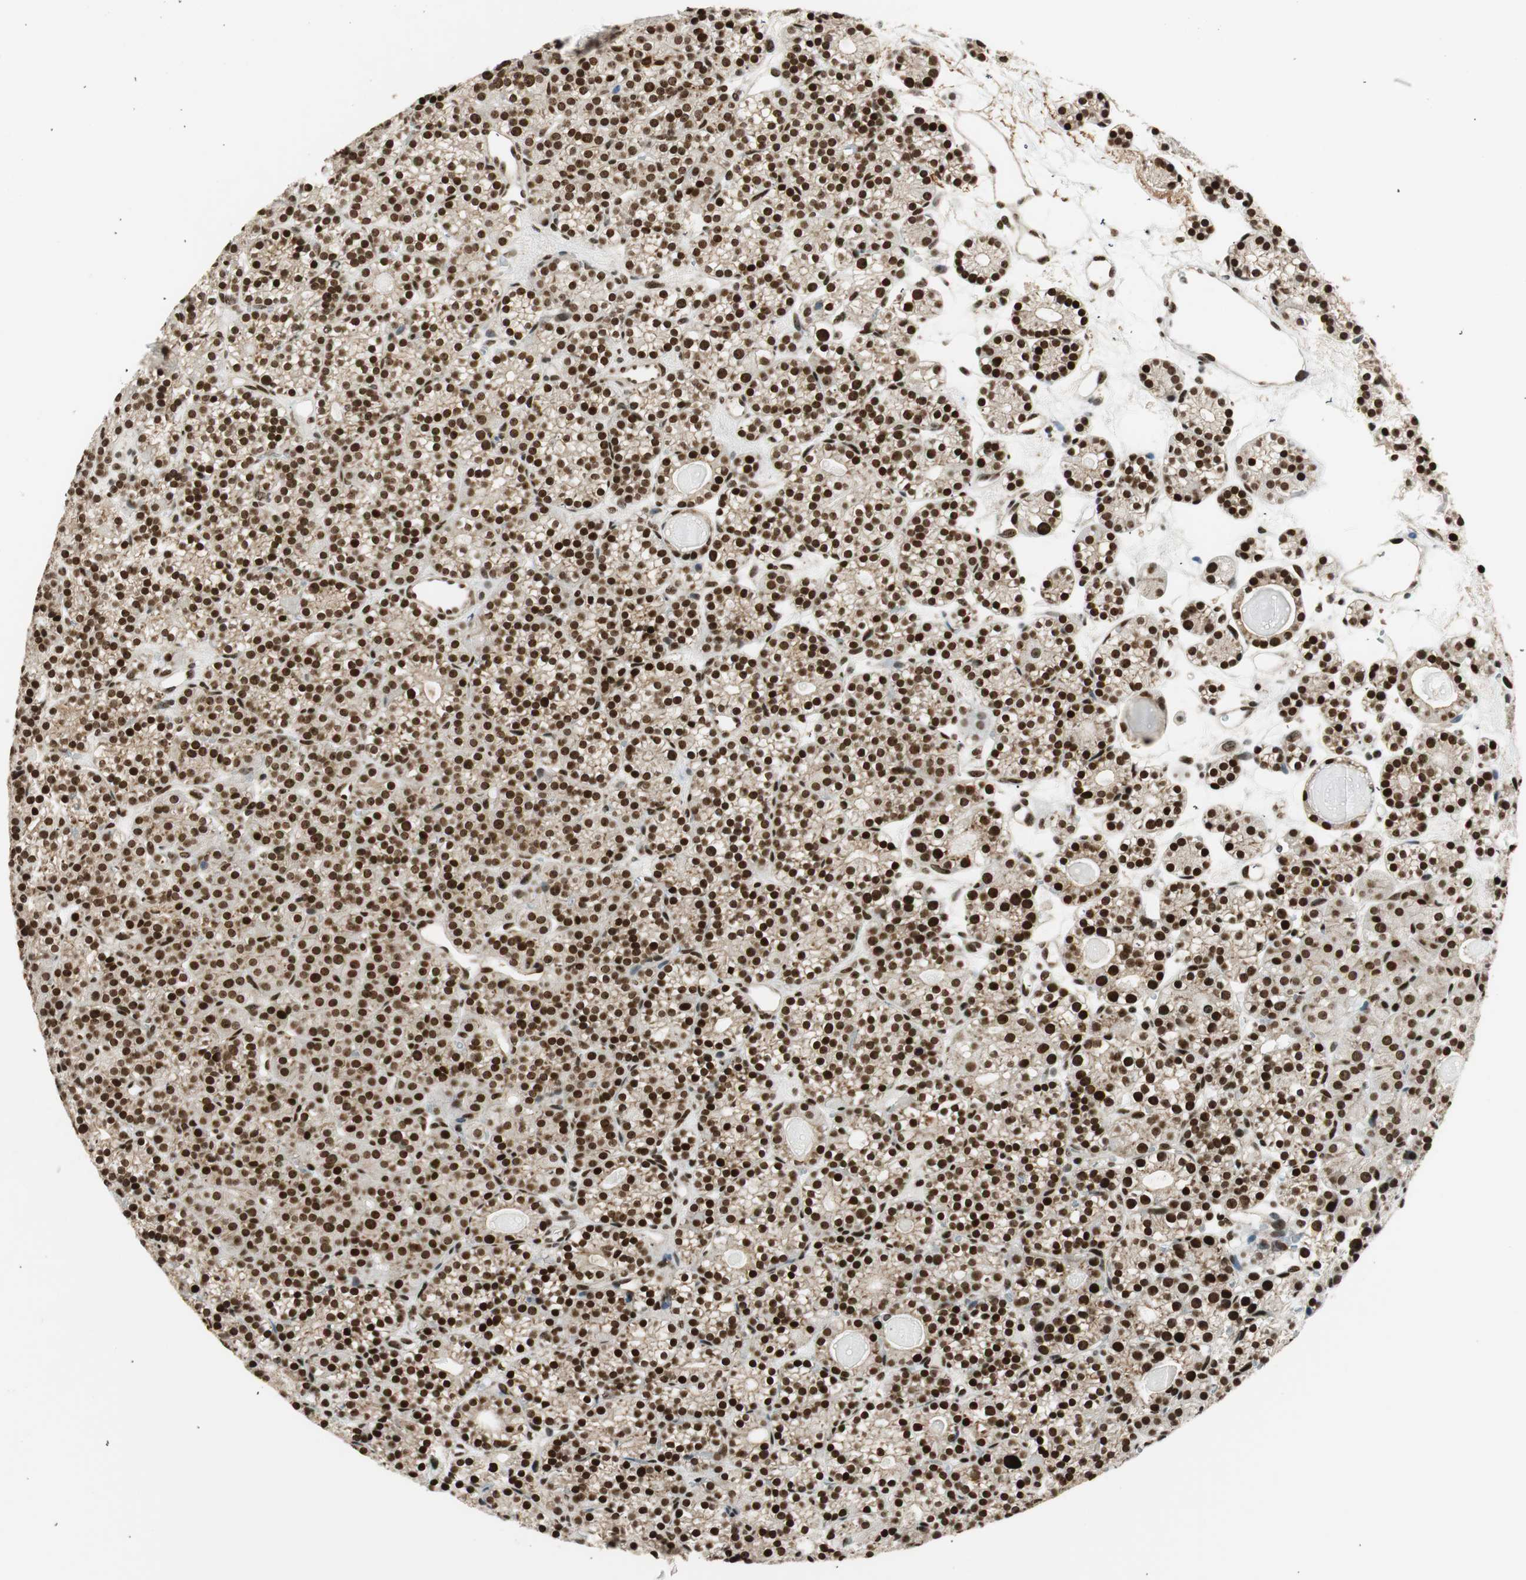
{"staining": {"intensity": "strong", "quantity": ">75%", "location": "nuclear"}, "tissue": "parathyroid gland", "cell_type": "Glandular cells", "image_type": "normal", "snomed": [{"axis": "morphology", "description": "Normal tissue, NOS"}, {"axis": "topography", "description": "Parathyroid gland"}], "caption": "Immunohistochemistry (IHC) of unremarkable parathyroid gland demonstrates high levels of strong nuclear expression in about >75% of glandular cells. (brown staining indicates protein expression, while blue staining denotes nuclei).", "gene": "RING1", "patient": {"sex": "female", "age": 64}}